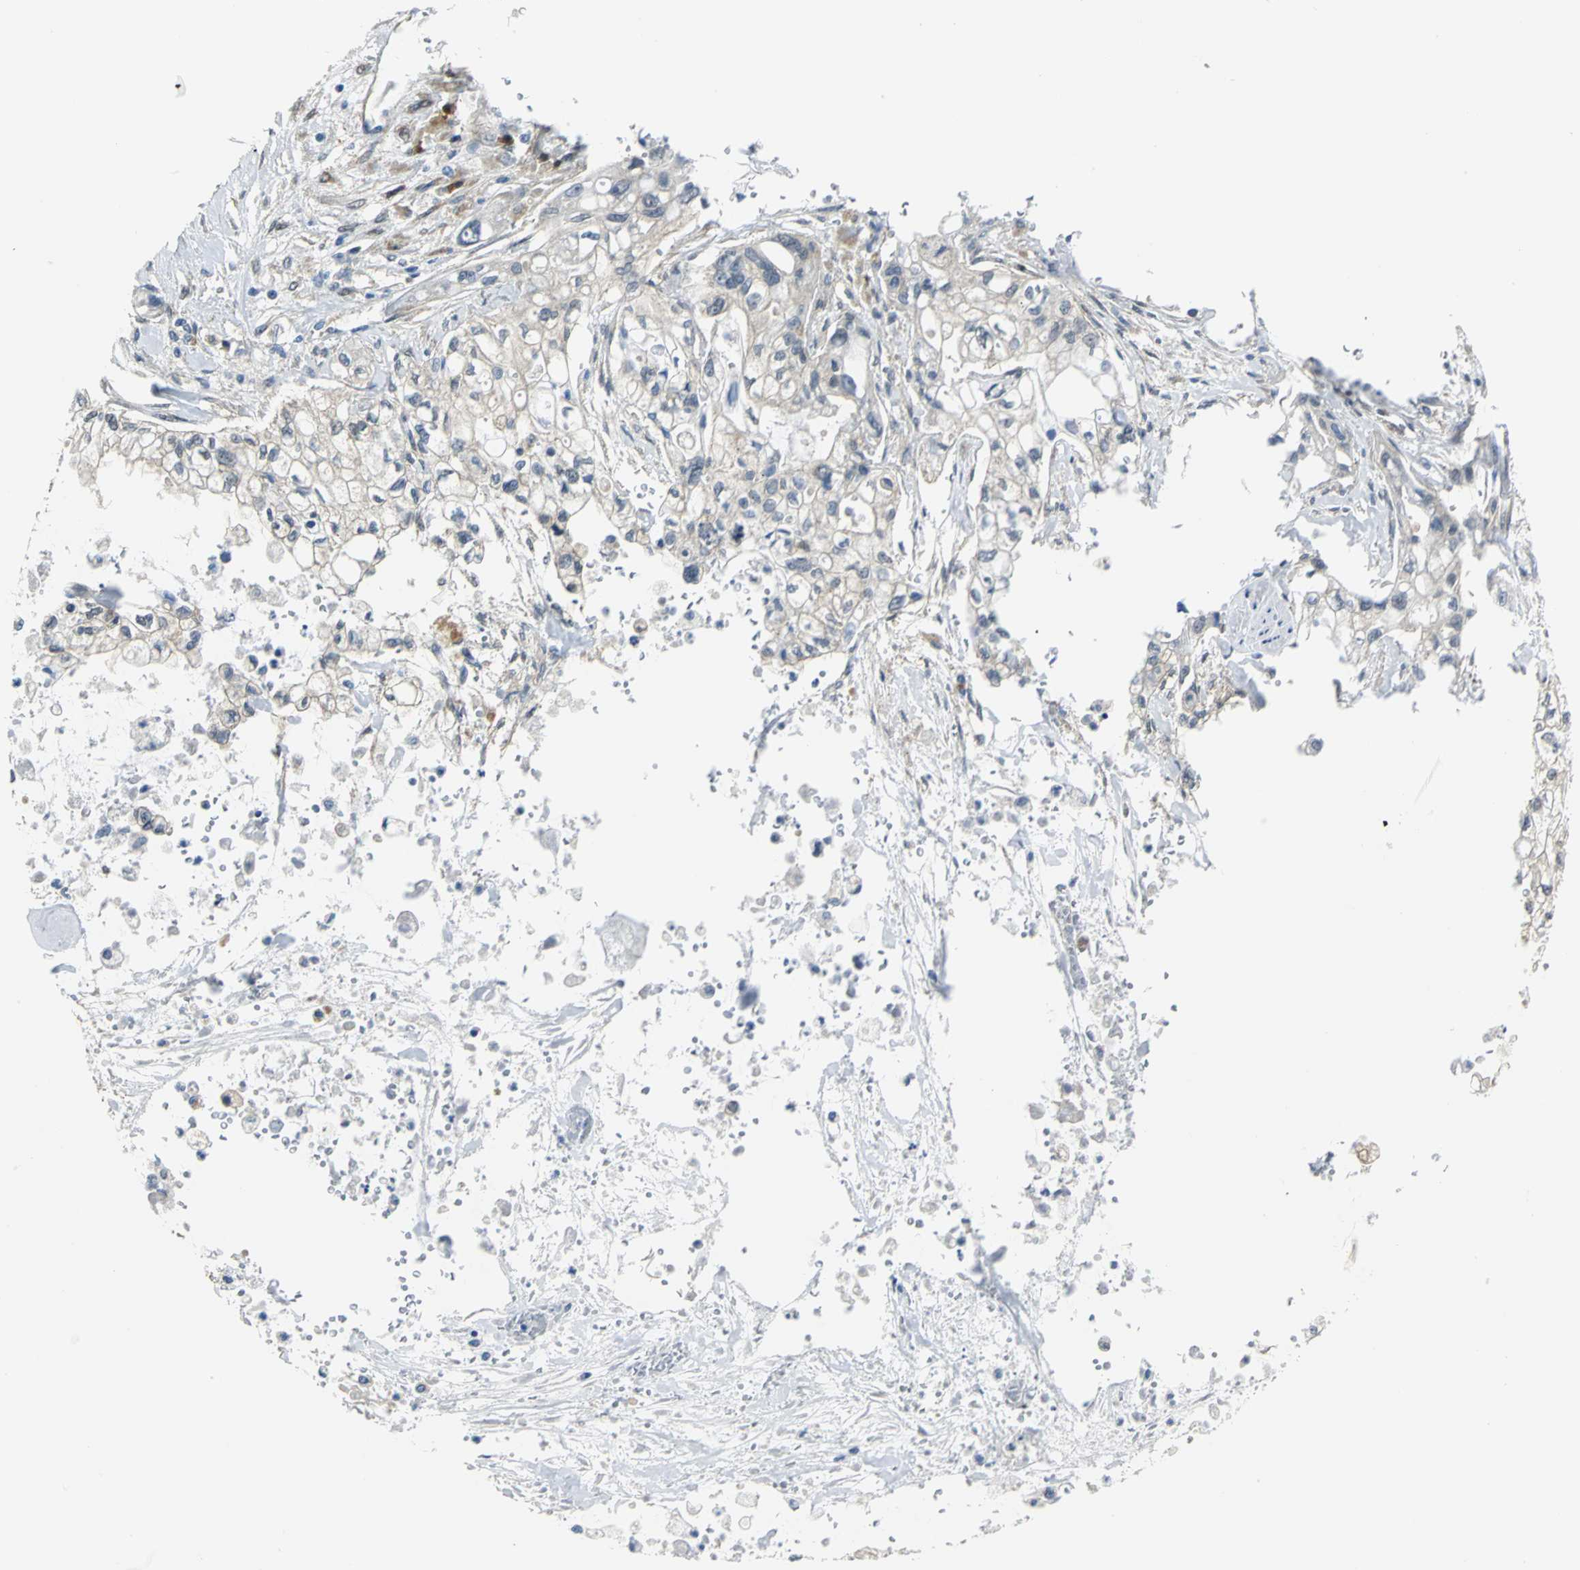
{"staining": {"intensity": "weak", "quantity": "<25%", "location": "cytoplasmic/membranous"}, "tissue": "pancreatic cancer", "cell_type": "Tumor cells", "image_type": "cancer", "snomed": [{"axis": "morphology", "description": "Normal tissue, NOS"}, {"axis": "topography", "description": "Pancreas"}], "caption": "Human pancreatic cancer stained for a protein using immunohistochemistry (IHC) shows no positivity in tumor cells.", "gene": "PGM3", "patient": {"sex": "male", "age": 42}}